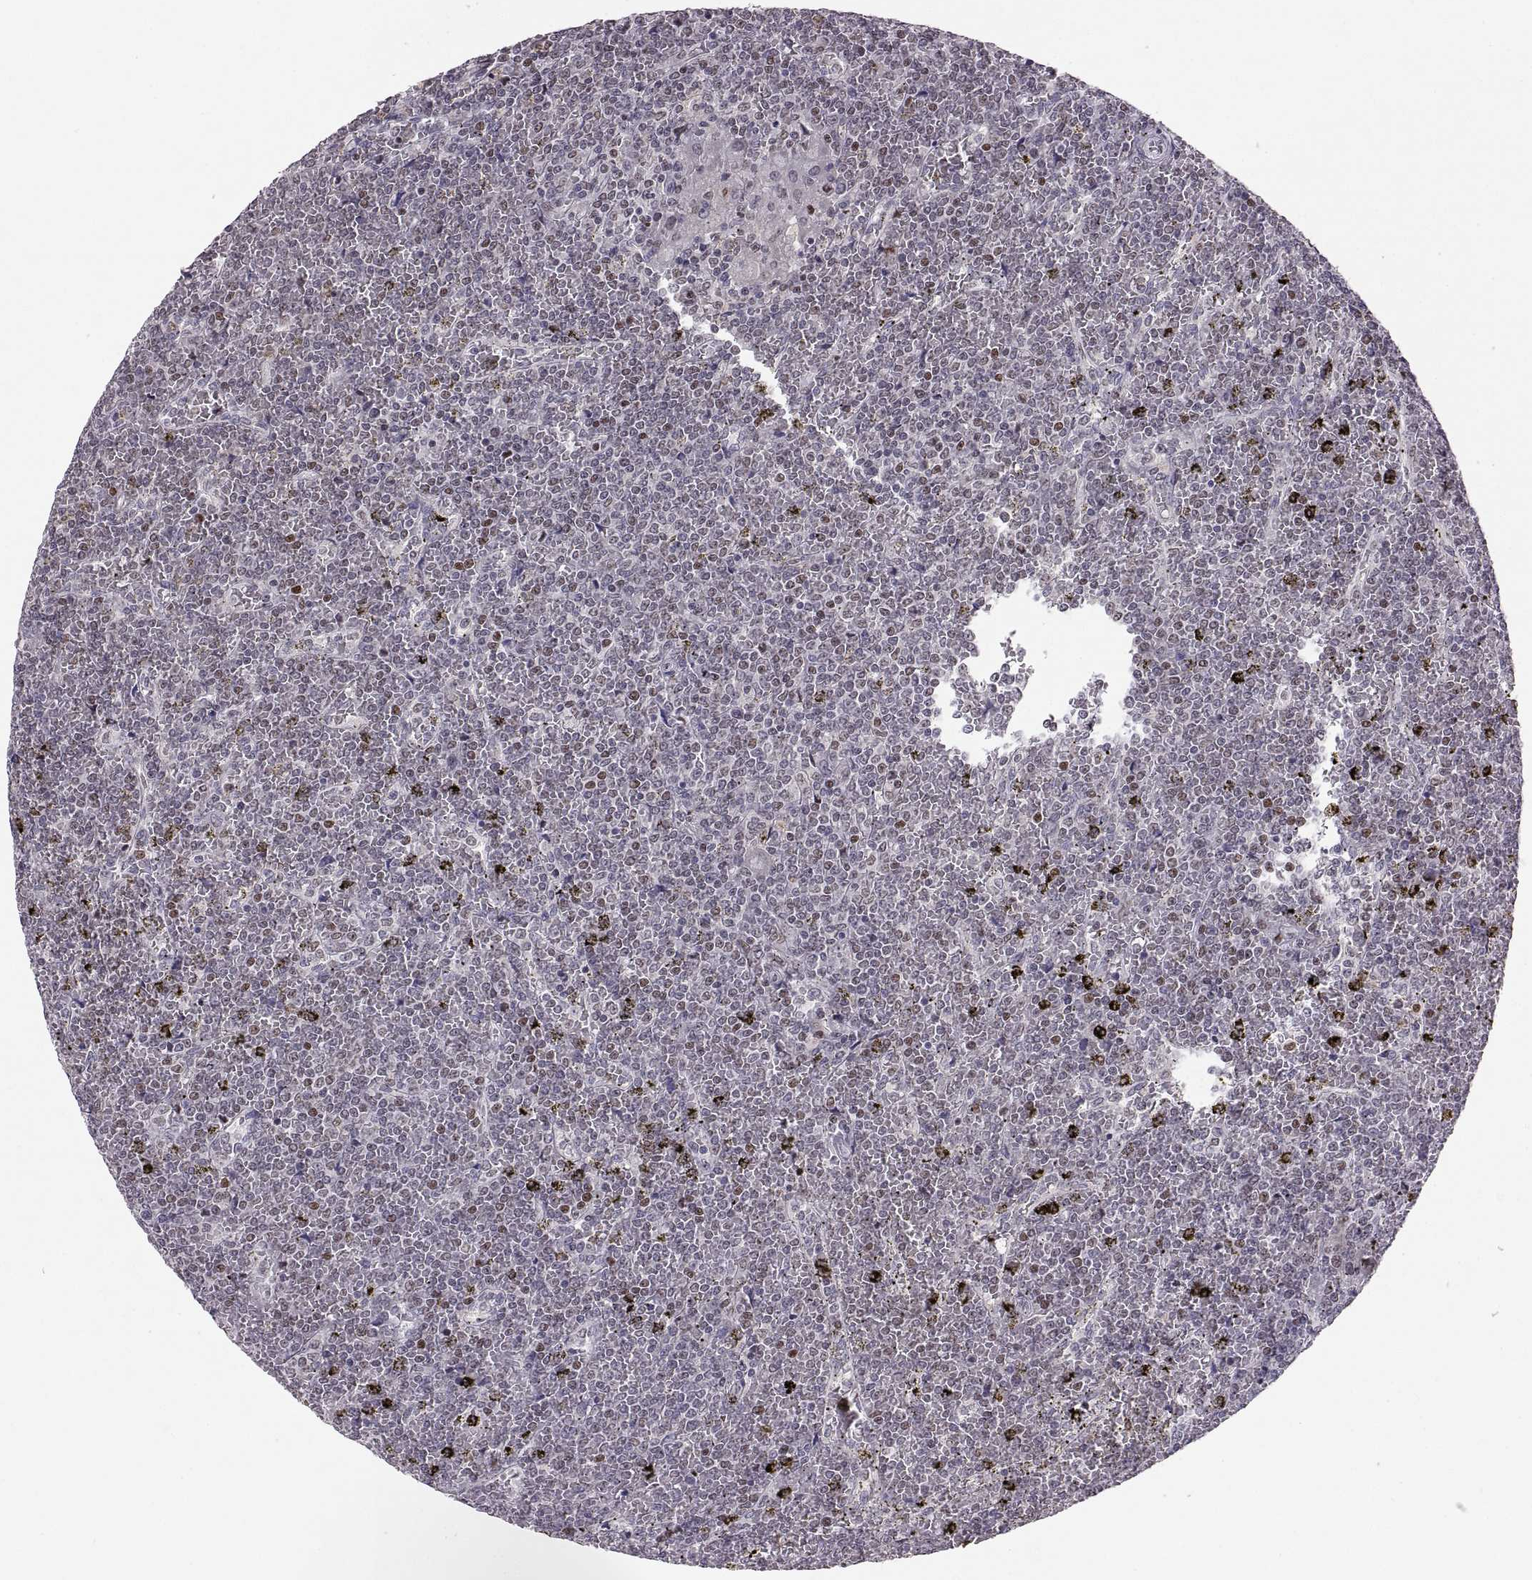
{"staining": {"intensity": "negative", "quantity": "none", "location": "none"}, "tissue": "lymphoma", "cell_type": "Tumor cells", "image_type": "cancer", "snomed": [{"axis": "morphology", "description": "Malignant lymphoma, non-Hodgkin's type, Low grade"}, {"axis": "topography", "description": "Spleen"}], "caption": "A high-resolution image shows IHC staining of lymphoma, which displays no significant positivity in tumor cells.", "gene": "SNAI1", "patient": {"sex": "female", "age": 19}}